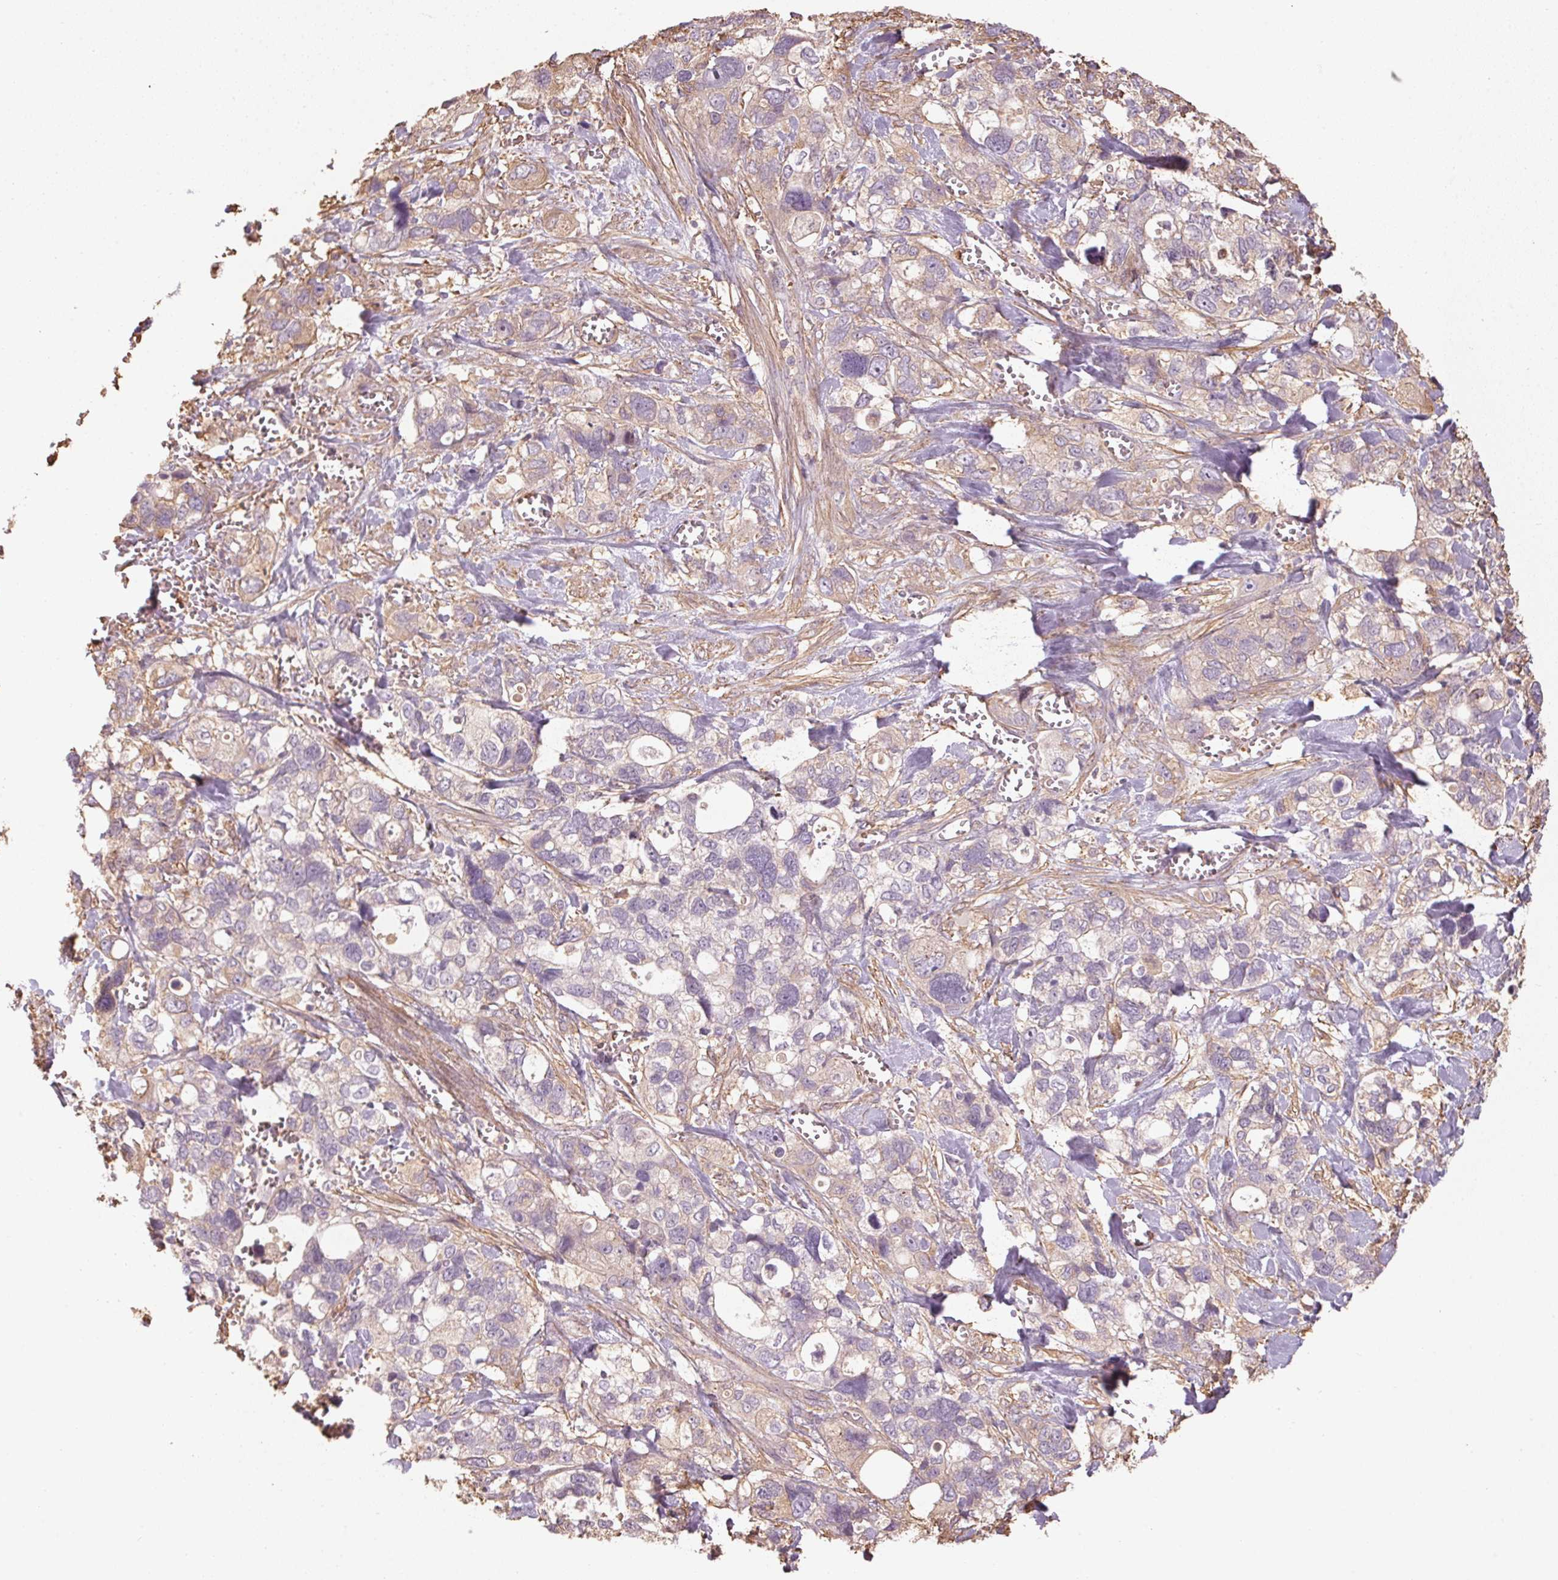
{"staining": {"intensity": "weak", "quantity": "<25%", "location": "cytoplasmic/membranous"}, "tissue": "stomach cancer", "cell_type": "Tumor cells", "image_type": "cancer", "snomed": [{"axis": "morphology", "description": "Adenocarcinoma, NOS"}, {"axis": "topography", "description": "Stomach, upper"}], "caption": "An IHC histopathology image of stomach adenocarcinoma is shown. There is no staining in tumor cells of stomach adenocarcinoma. The staining was performed using DAB to visualize the protein expression in brown, while the nuclei were stained in blue with hematoxylin (Magnification: 20x).", "gene": "QDPR", "patient": {"sex": "female", "age": 81}}